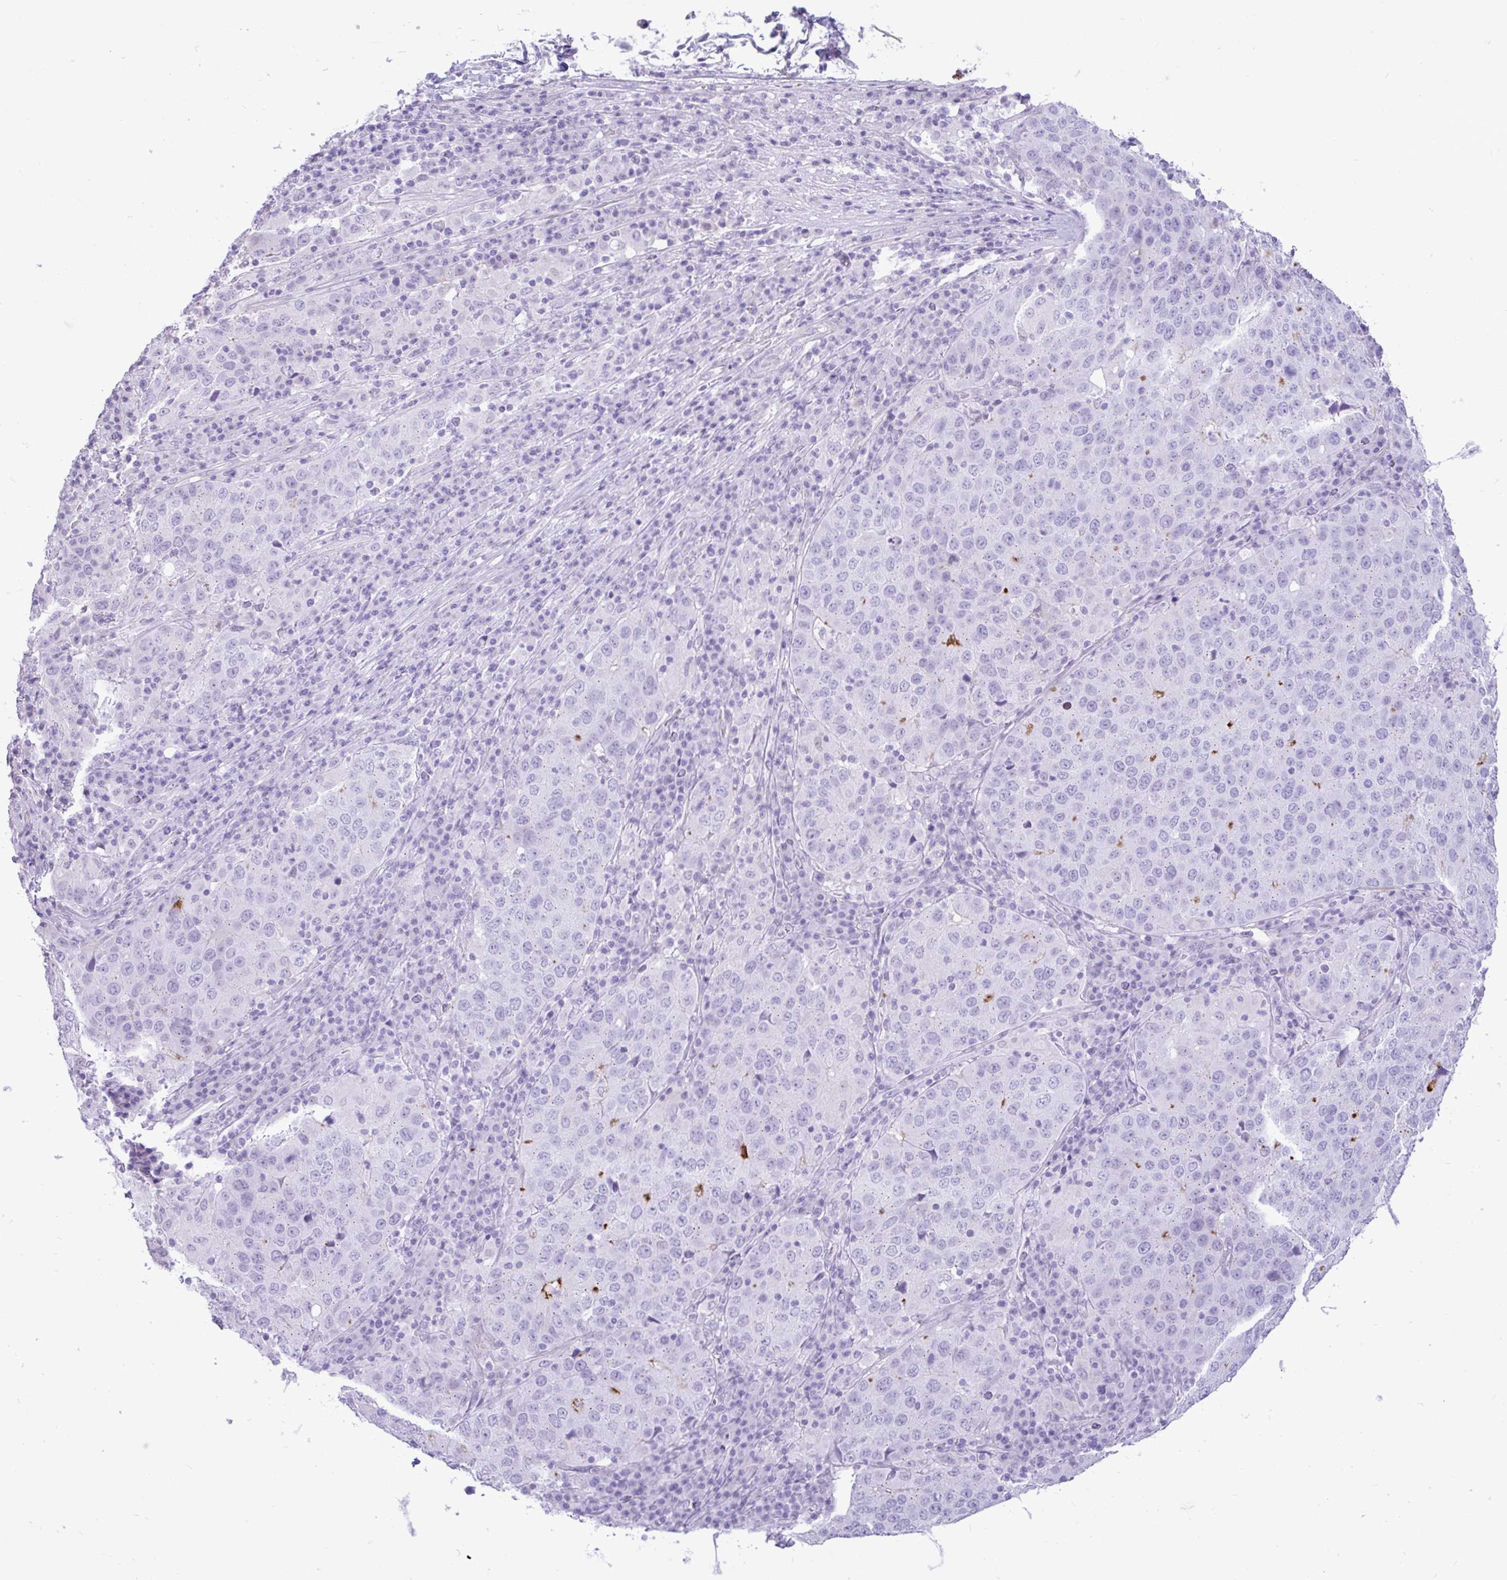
{"staining": {"intensity": "negative", "quantity": "none", "location": "none"}, "tissue": "stomach cancer", "cell_type": "Tumor cells", "image_type": "cancer", "snomed": [{"axis": "morphology", "description": "Adenocarcinoma, NOS"}, {"axis": "topography", "description": "Stomach"}], "caption": "Protein analysis of adenocarcinoma (stomach) exhibits no significant expression in tumor cells.", "gene": "REEP1", "patient": {"sex": "male", "age": 71}}